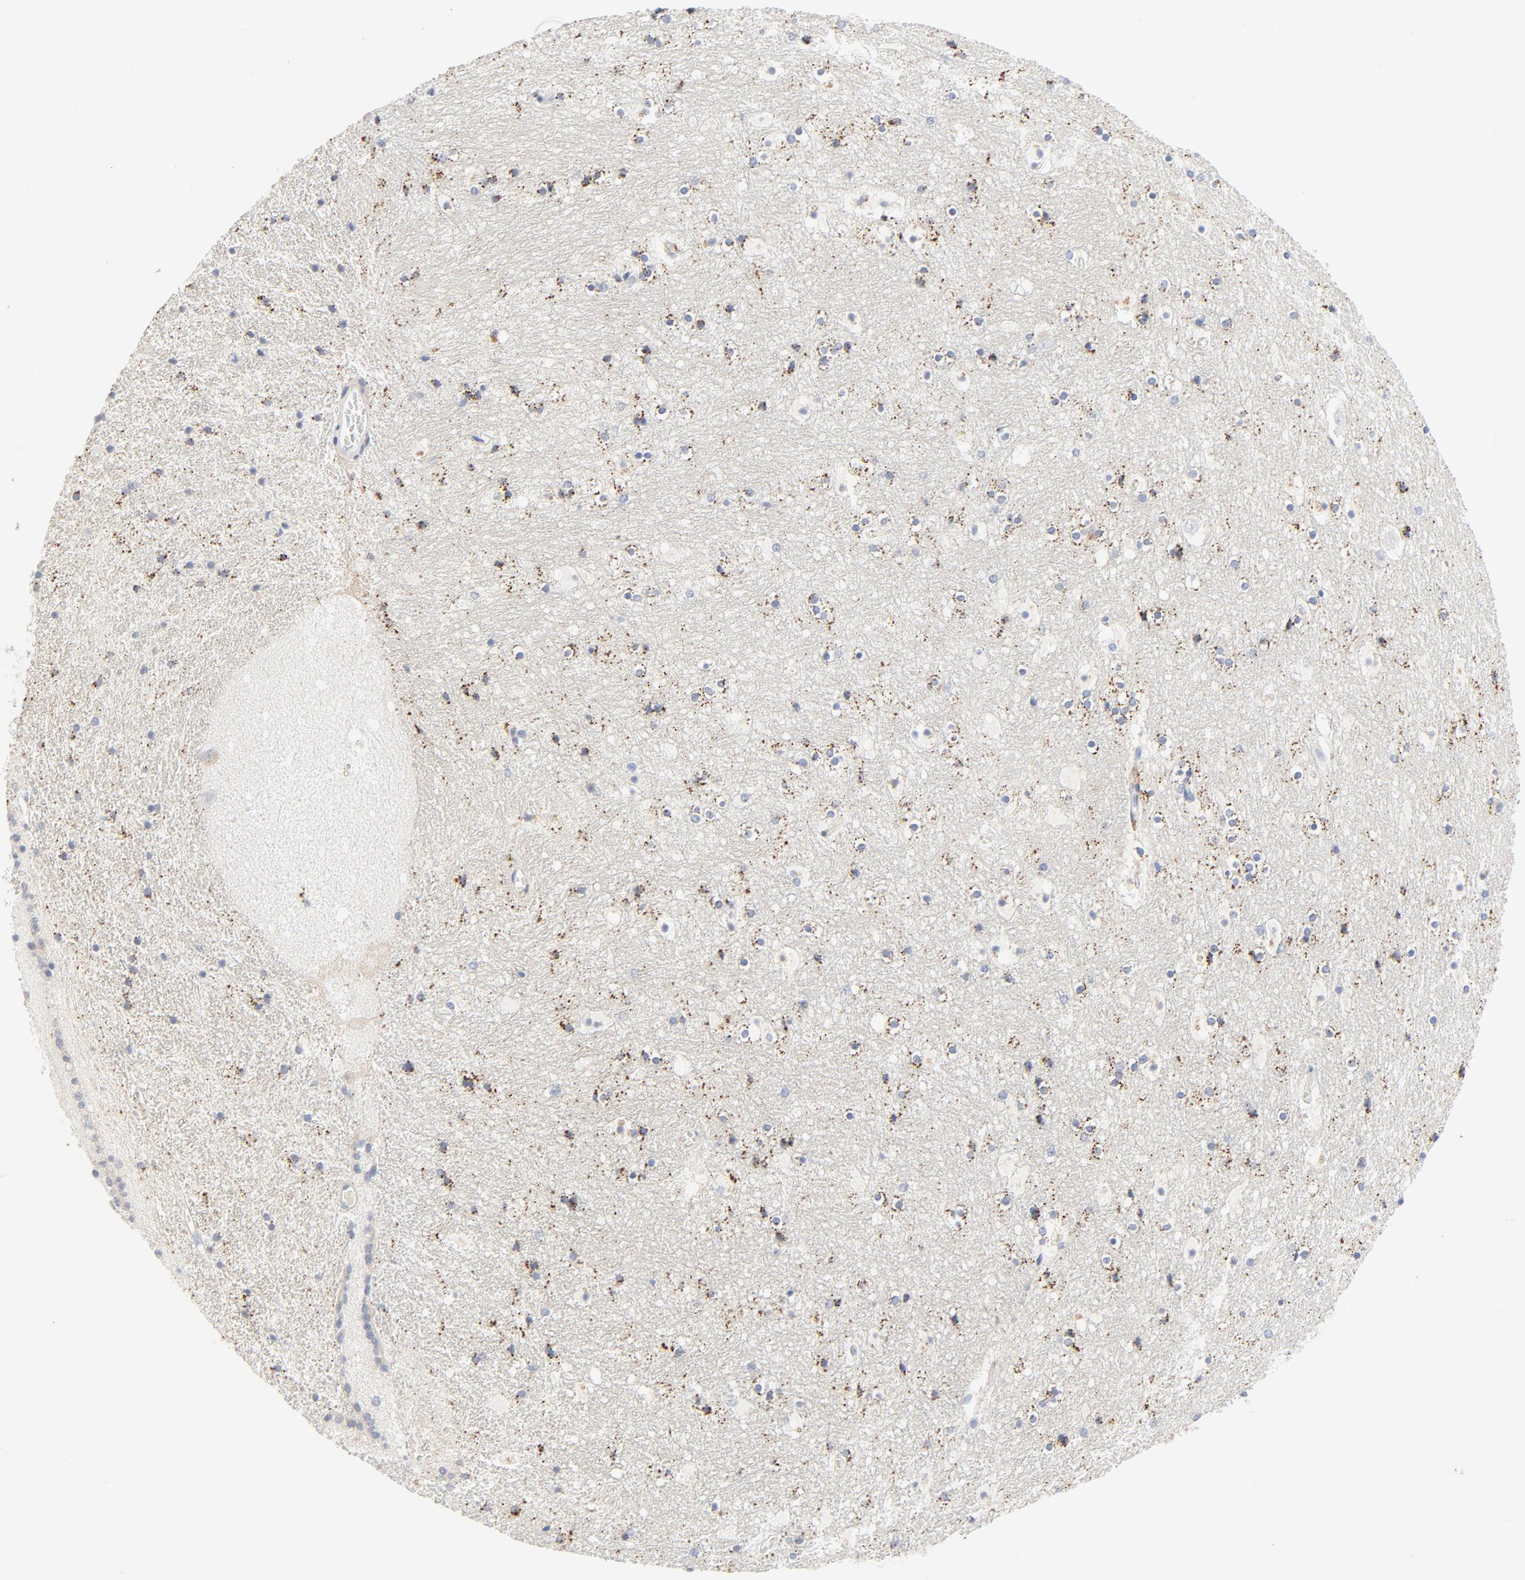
{"staining": {"intensity": "negative", "quantity": "none", "location": "none"}, "tissue": "hippocampus", "cell_type": "Glial cells", "image_type": "normal", "snomed": [{"axis": "morphology", "description": "Normal tissue, NOS"}, {"axis": "topography", "description": "Hippocampus"}], "caption": "Protein analysis of benign hippocampus shows no significant positivity in glial cells. Brightfield microscopy of immunohistochemistry (IHC) stained with DAB (3,3'-diaminobenzidine) (brown) and hematoxylin (blue), captured at high magnification.", "gene": "MAGEB17", "patient": {"sex": "male", "age": 45}}